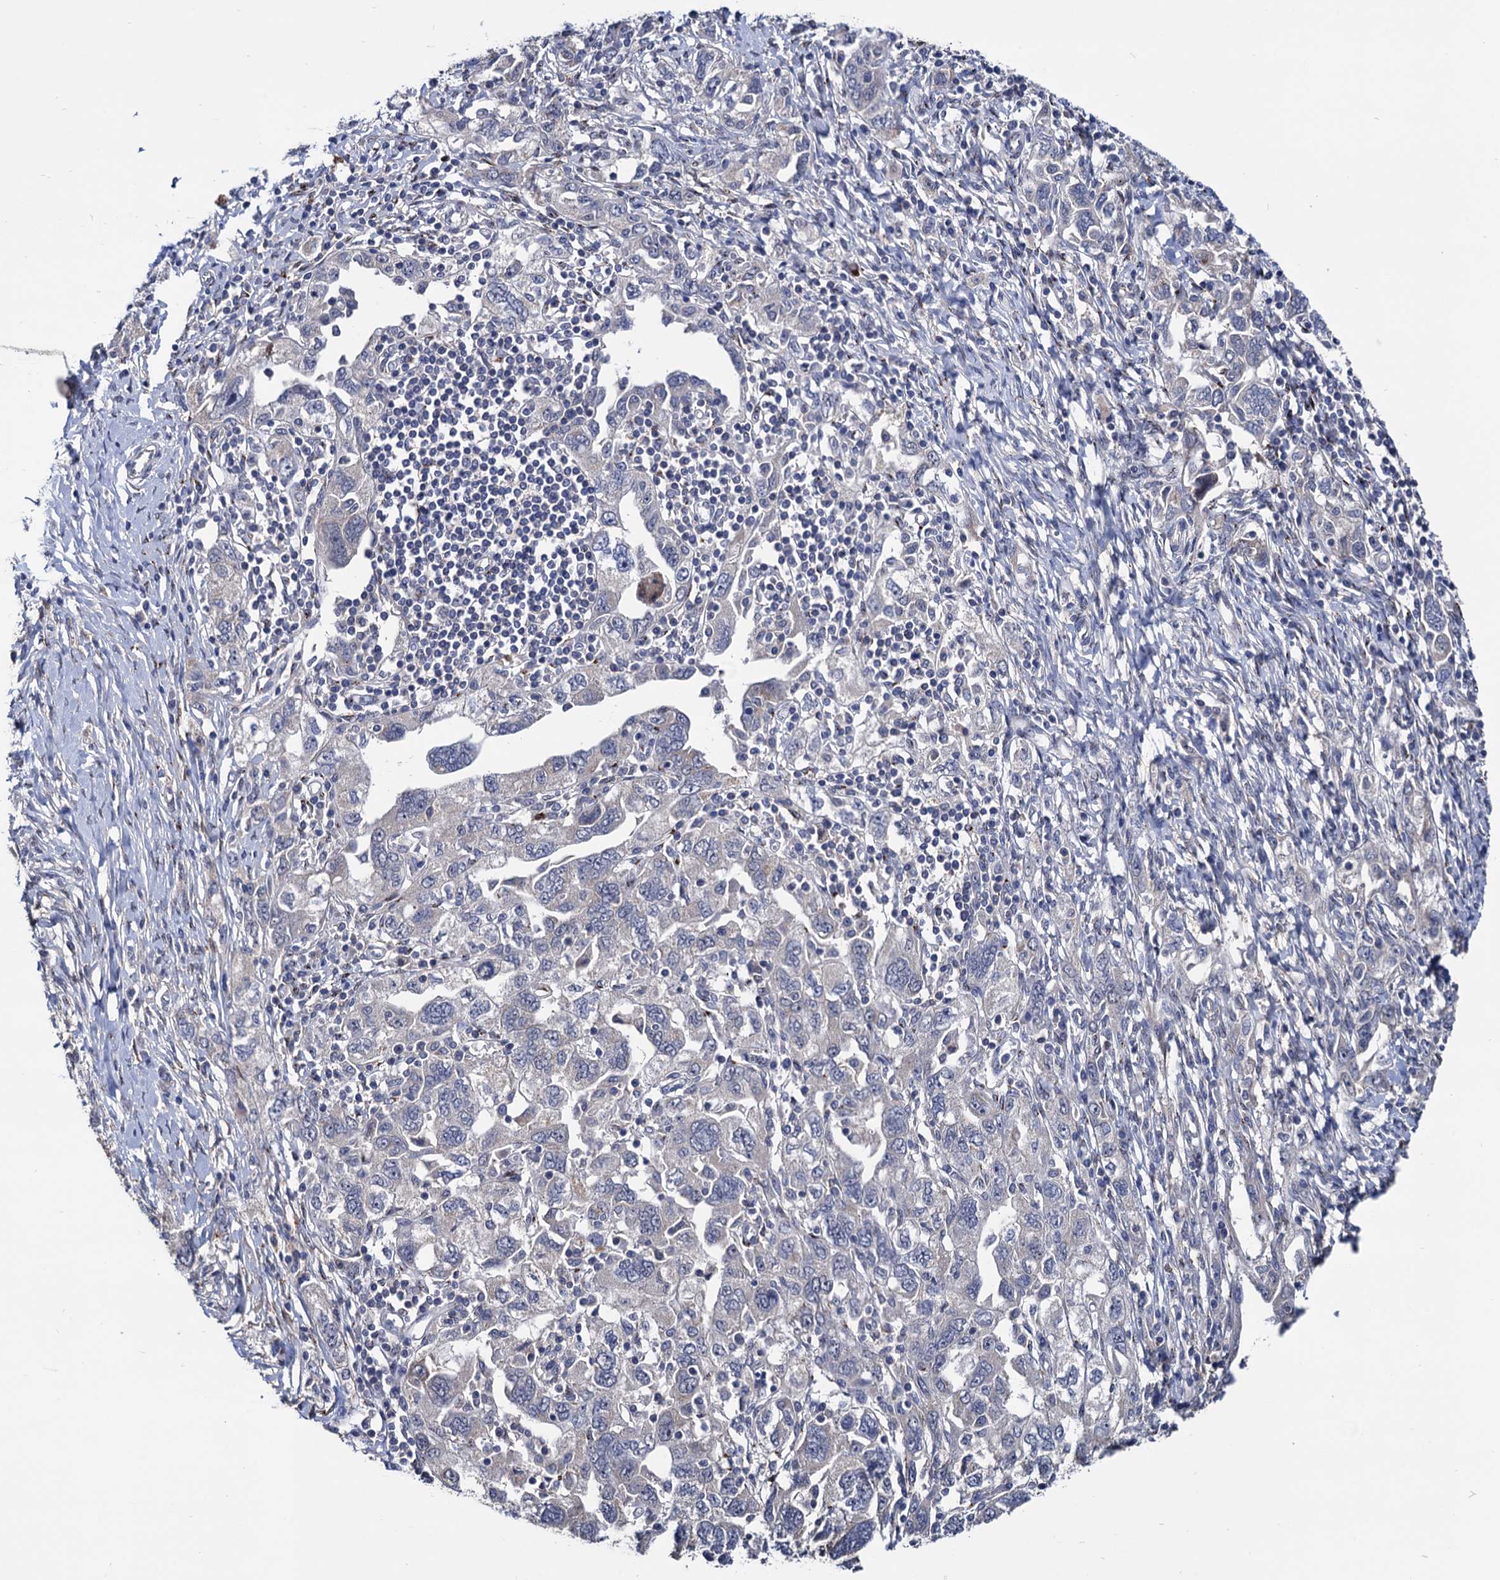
{"staining": {"intensity": "negative", "quantity": "none", "location": "none"}, "tissue": "ovarian cancer", "cell_type": "Tumor cells", "image_type": "cancer", "snomed": [{"axis": "morphology", "description": "Carcinoma, NOS"}, {"axis": "morphology", "description": "Cystadenocarcinoma, serous, NOS"}, {"axis": "topography", "description": "Ovary"}], "caption": "The immunohistochemistry (IHC) micrograph has no significant staining in tumor cells of serous cystadenocarcinoma (ovarian) tissue. (DAB (3,3'-diaminobenzidine) immunohistochemistry, high magnification).", "gene": "ESD", "patient": {"sex": "female", "age": 69}}